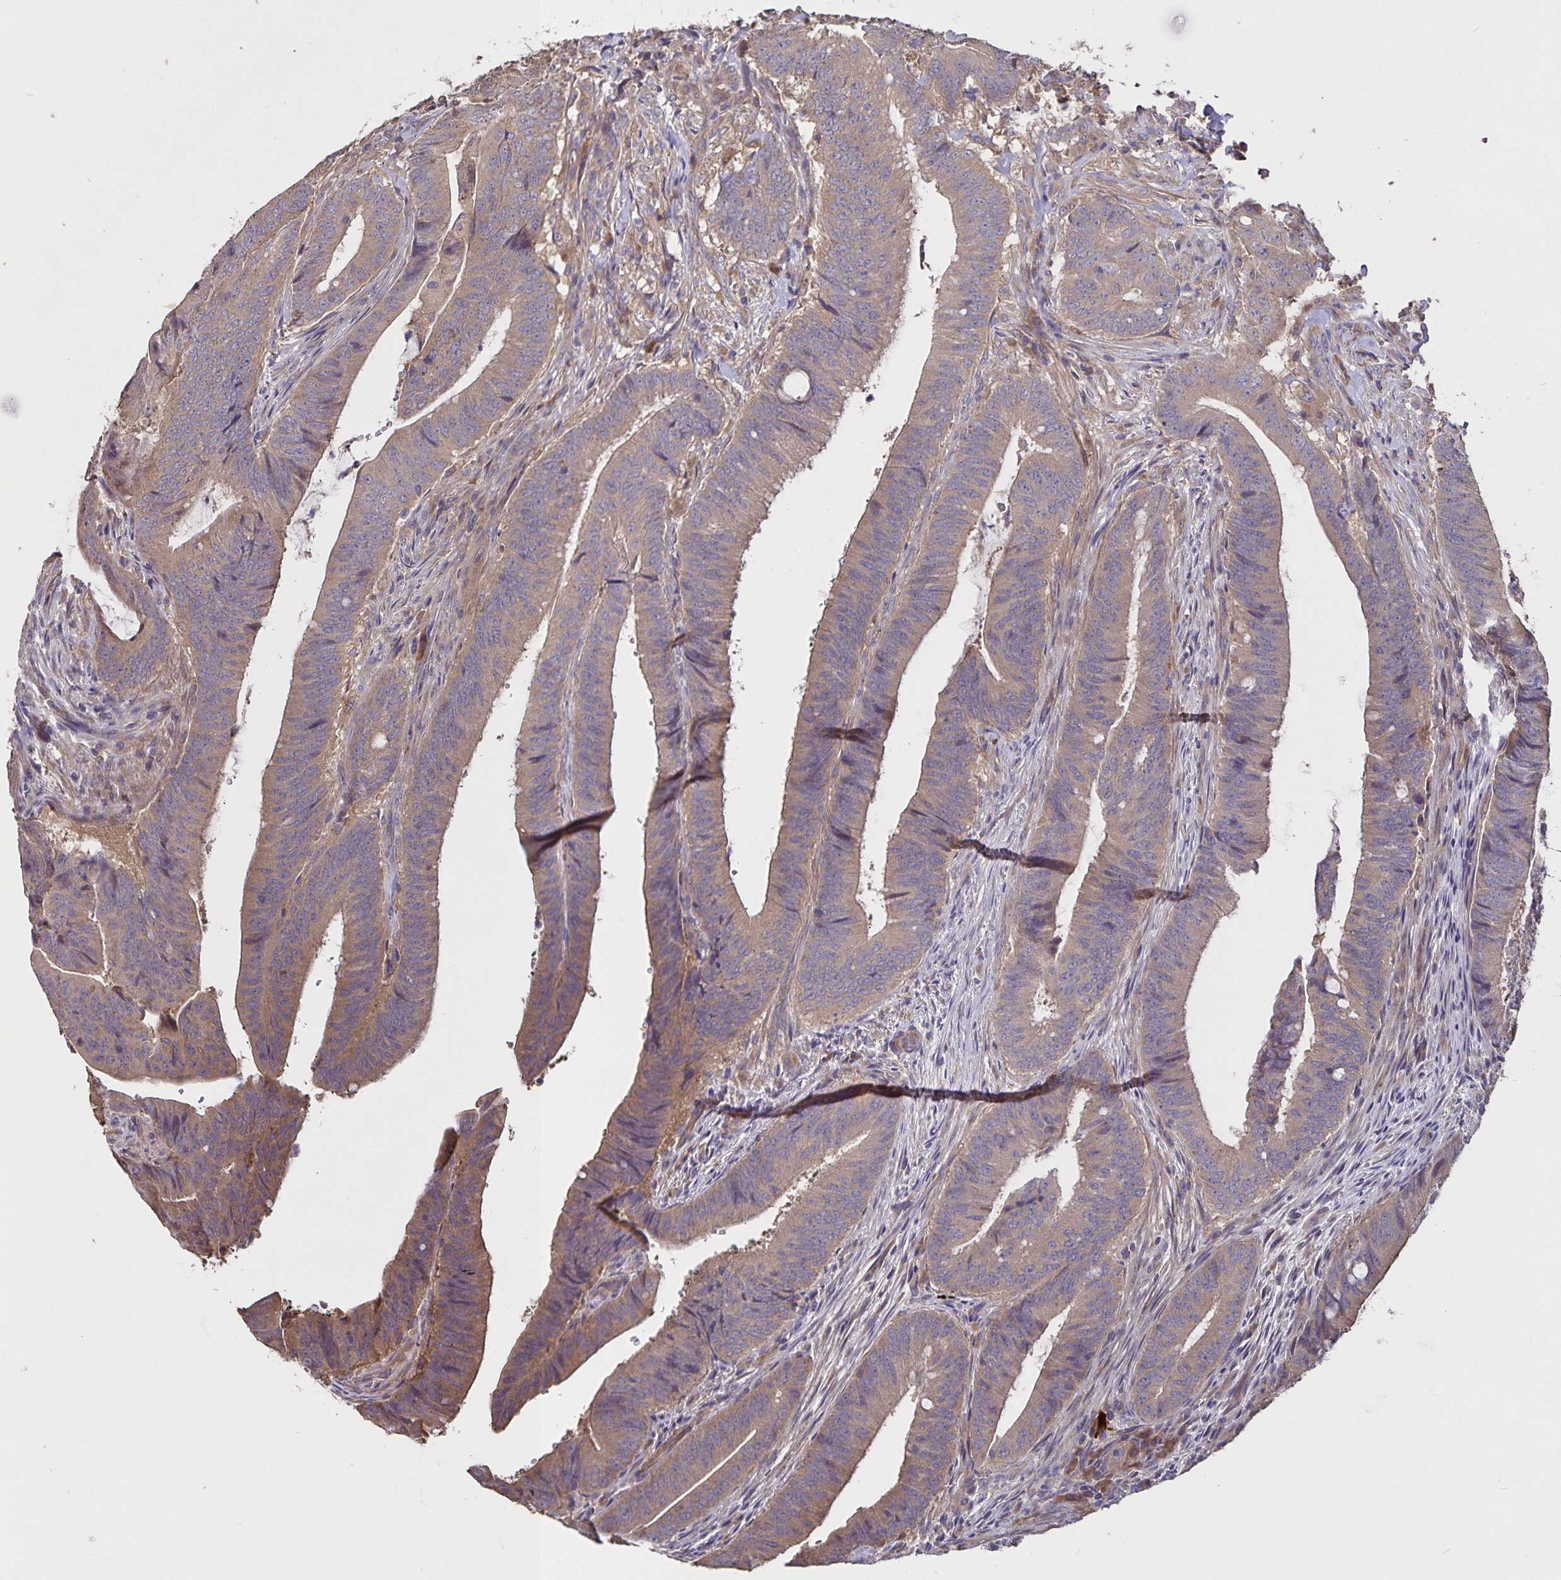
{"staining": {"intensity": "moderate", "quantity": ">75%", "location": "cytoplasmic/membranous"}, "tissue": "colorectal cancer", "cell_type": "Tumor cells", "image_type": "cancer", "snomed": [{"axis": "morphology", "description": "Adenocarcinoma, NOS"}, {"axis": "topography", "description": "Colon"}], "caption": "DAB (3,3'-diaminobenzidine) immunohistochemical staining of human colorectal cancer demonstrates moderate cytoplasmic/membranous protein staining in approximately >75% of tumor cells.", "gene": "FBXL16", "patient": {"sex": "female", "age": 43}}